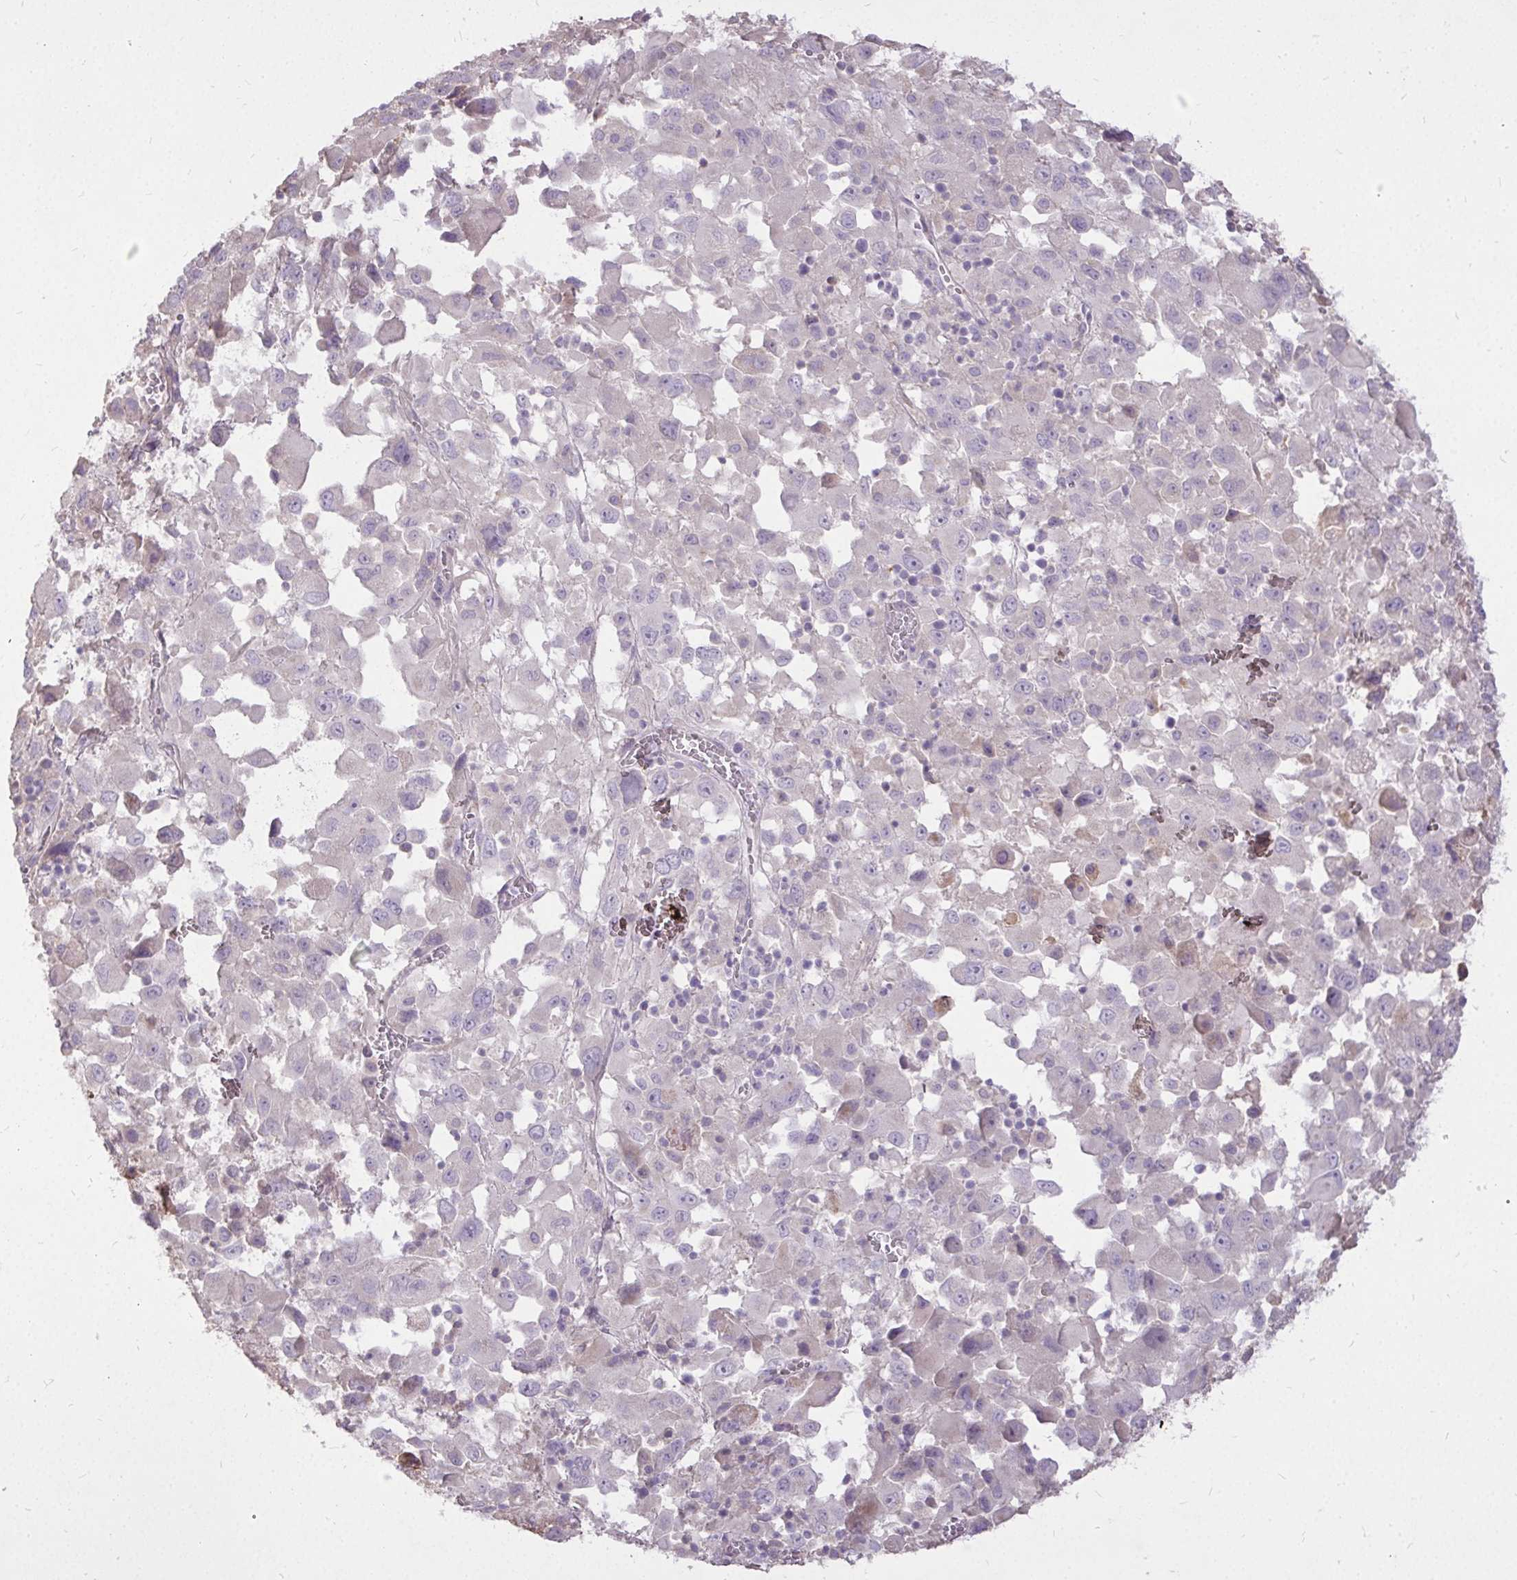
{"staining": {"intensity": "negative", "quantity": "none", "location": "none"}, "tissue": "melanoma", "cell_type": "Tumor cells", "image_type": "cancer", "snomed": [{"axis": "morphology", "description": "Malignant melanoma, Metastatic site"}, {"axis": "topography", "description": "Soft tissue"}], "caption": "Protein analysis of melanoma displays no significant expression in tumor cells. (DAB (3,3'-diaminobenzidine) immunohistochemistry (IHC) visualized using brightfield microscopy, high magnification).", "gene": "STRIP1", "patient": {"sex": "male", "age": 50}}